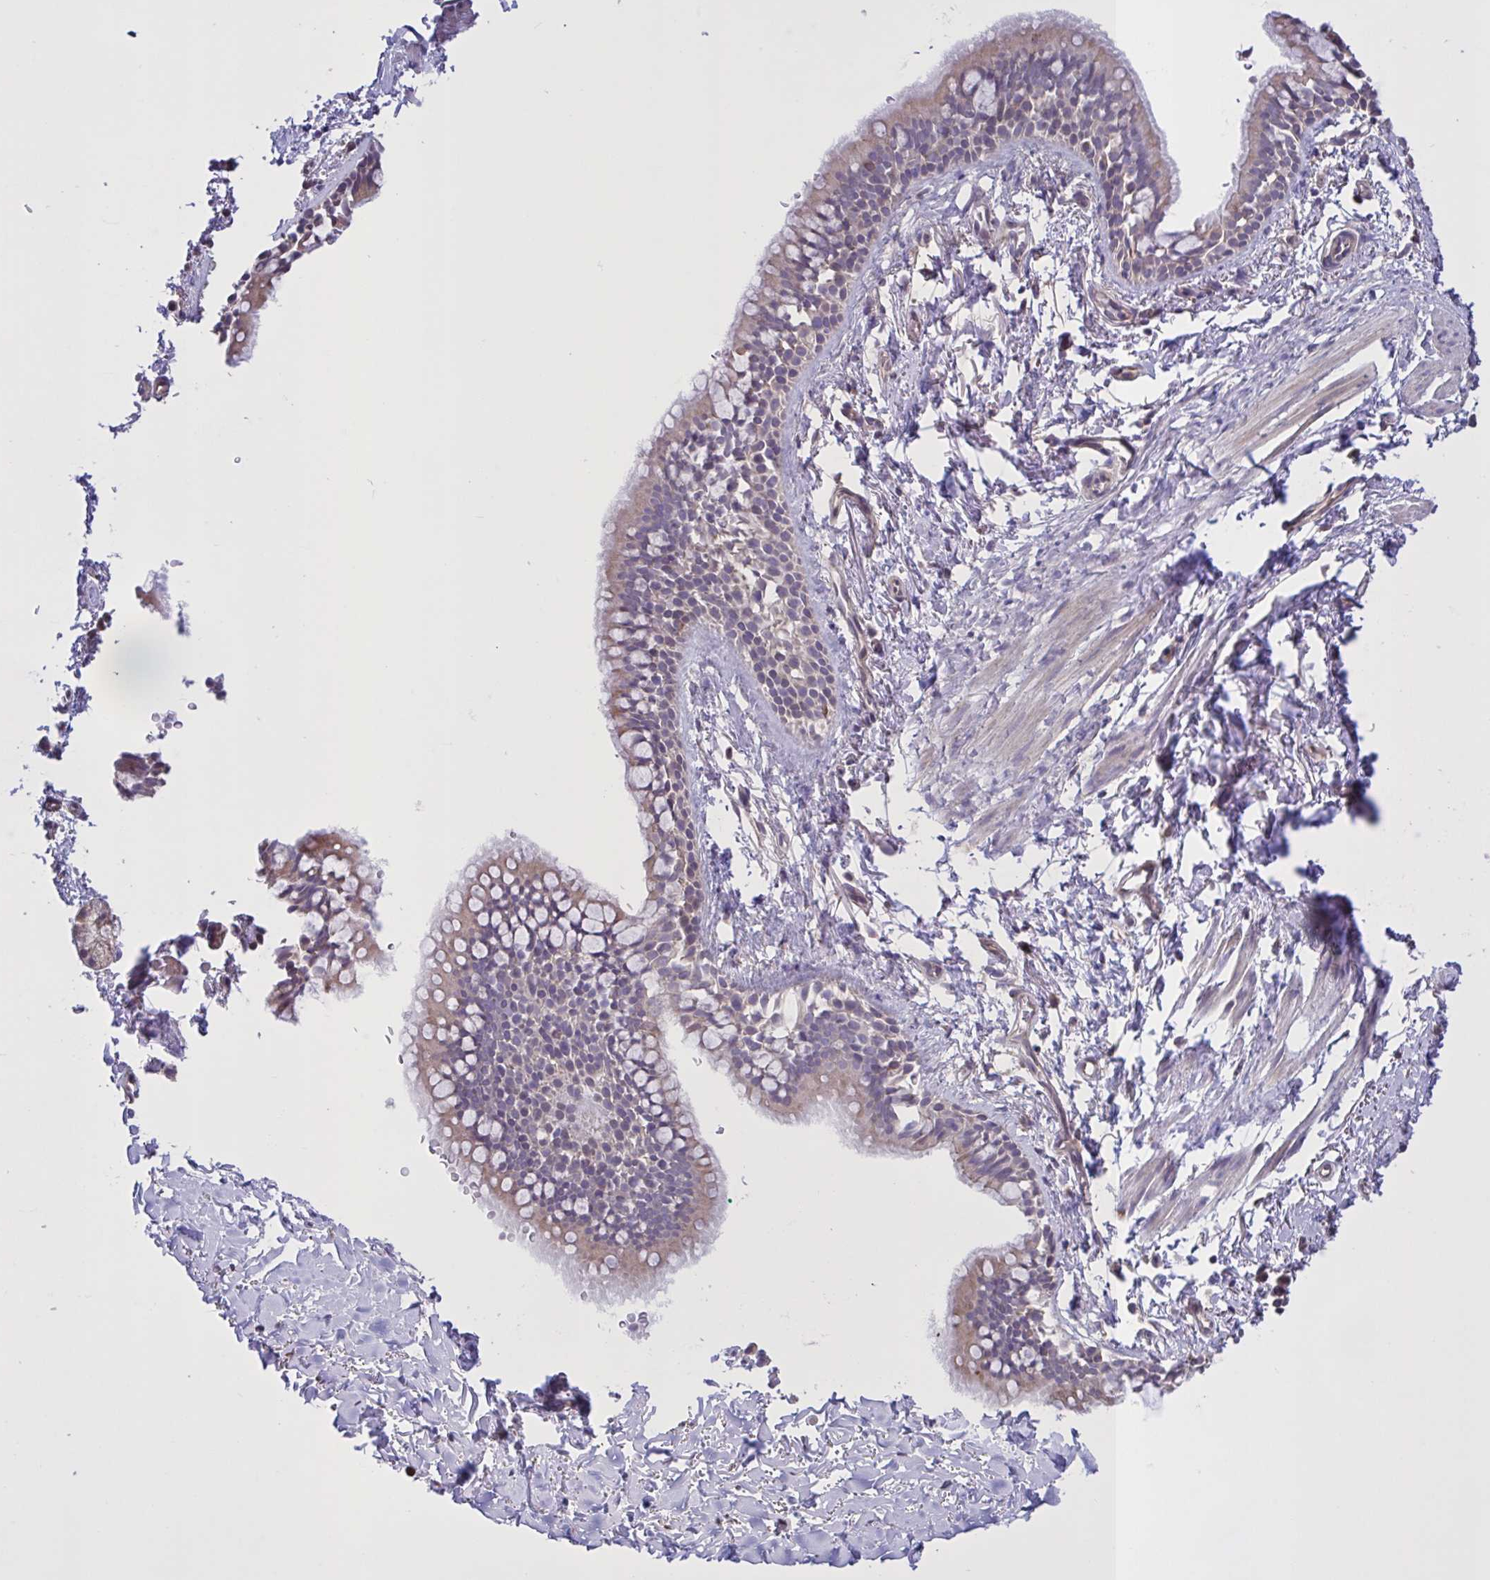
{"staining": {"intensity": "weak", "quantity": "25%-75%", "location": "cytoplasmic/membranous"}, "tissue": "bronchus", "cell_type": "Respiratory epithelial cells", "image_type": "normal", "snomed": [{"axis": "morphology", "description": "Normal tissue, NOS"}, {"axis": "topography", "description": "Lymph node"}, {"axis": "topography", "description": "Cartilage tissue"}, {"axis": "topography", "description": "Bronchus"}], "caption": "Immunohistochemical staining of normal bronchus shows 25%-75% levels of weak cytoplasmic/membranous protein positivity in about 25%-75% of respiratory epithelial cells.", "gene": "MRGPRX2", "patient": {"sex": "female", "age": 70}}